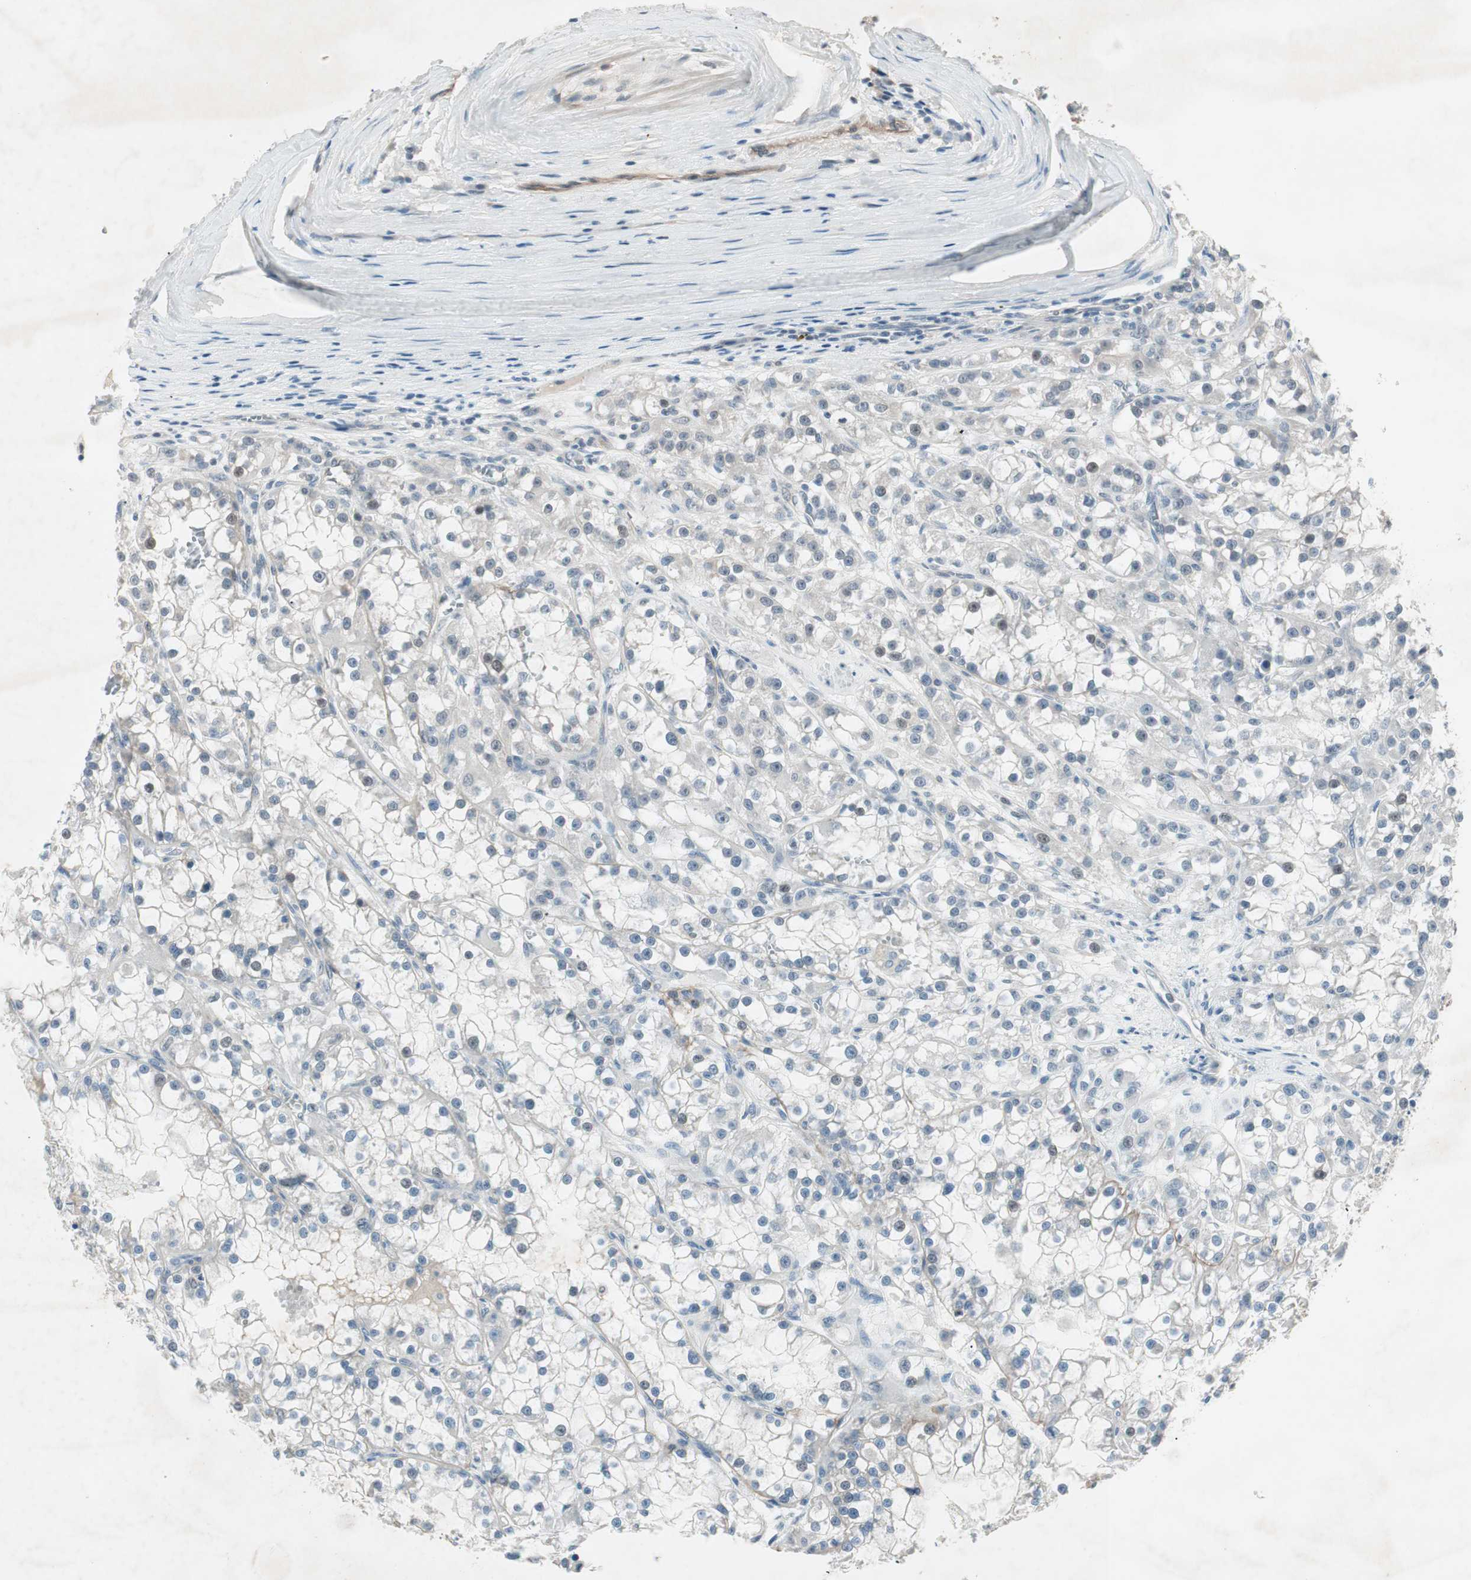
{"staining": {"intensity": "negative", "quantity": "none", "location": "none"}, "tissue": "renal cancer", "cell_type": "Tumor cells", "image_type": "cancer", "snomed": [{"axis": "morphology", "description": "Adenocarcinoma, NOS"}, {"axis": "topography", "description": "Kidney"}], "caption": "Image shows no protein staining in tumor cells of renal adenocarcinoma tissue.", "gene": "ITGB4", "patient": {"sex": "female", "age": 52}}